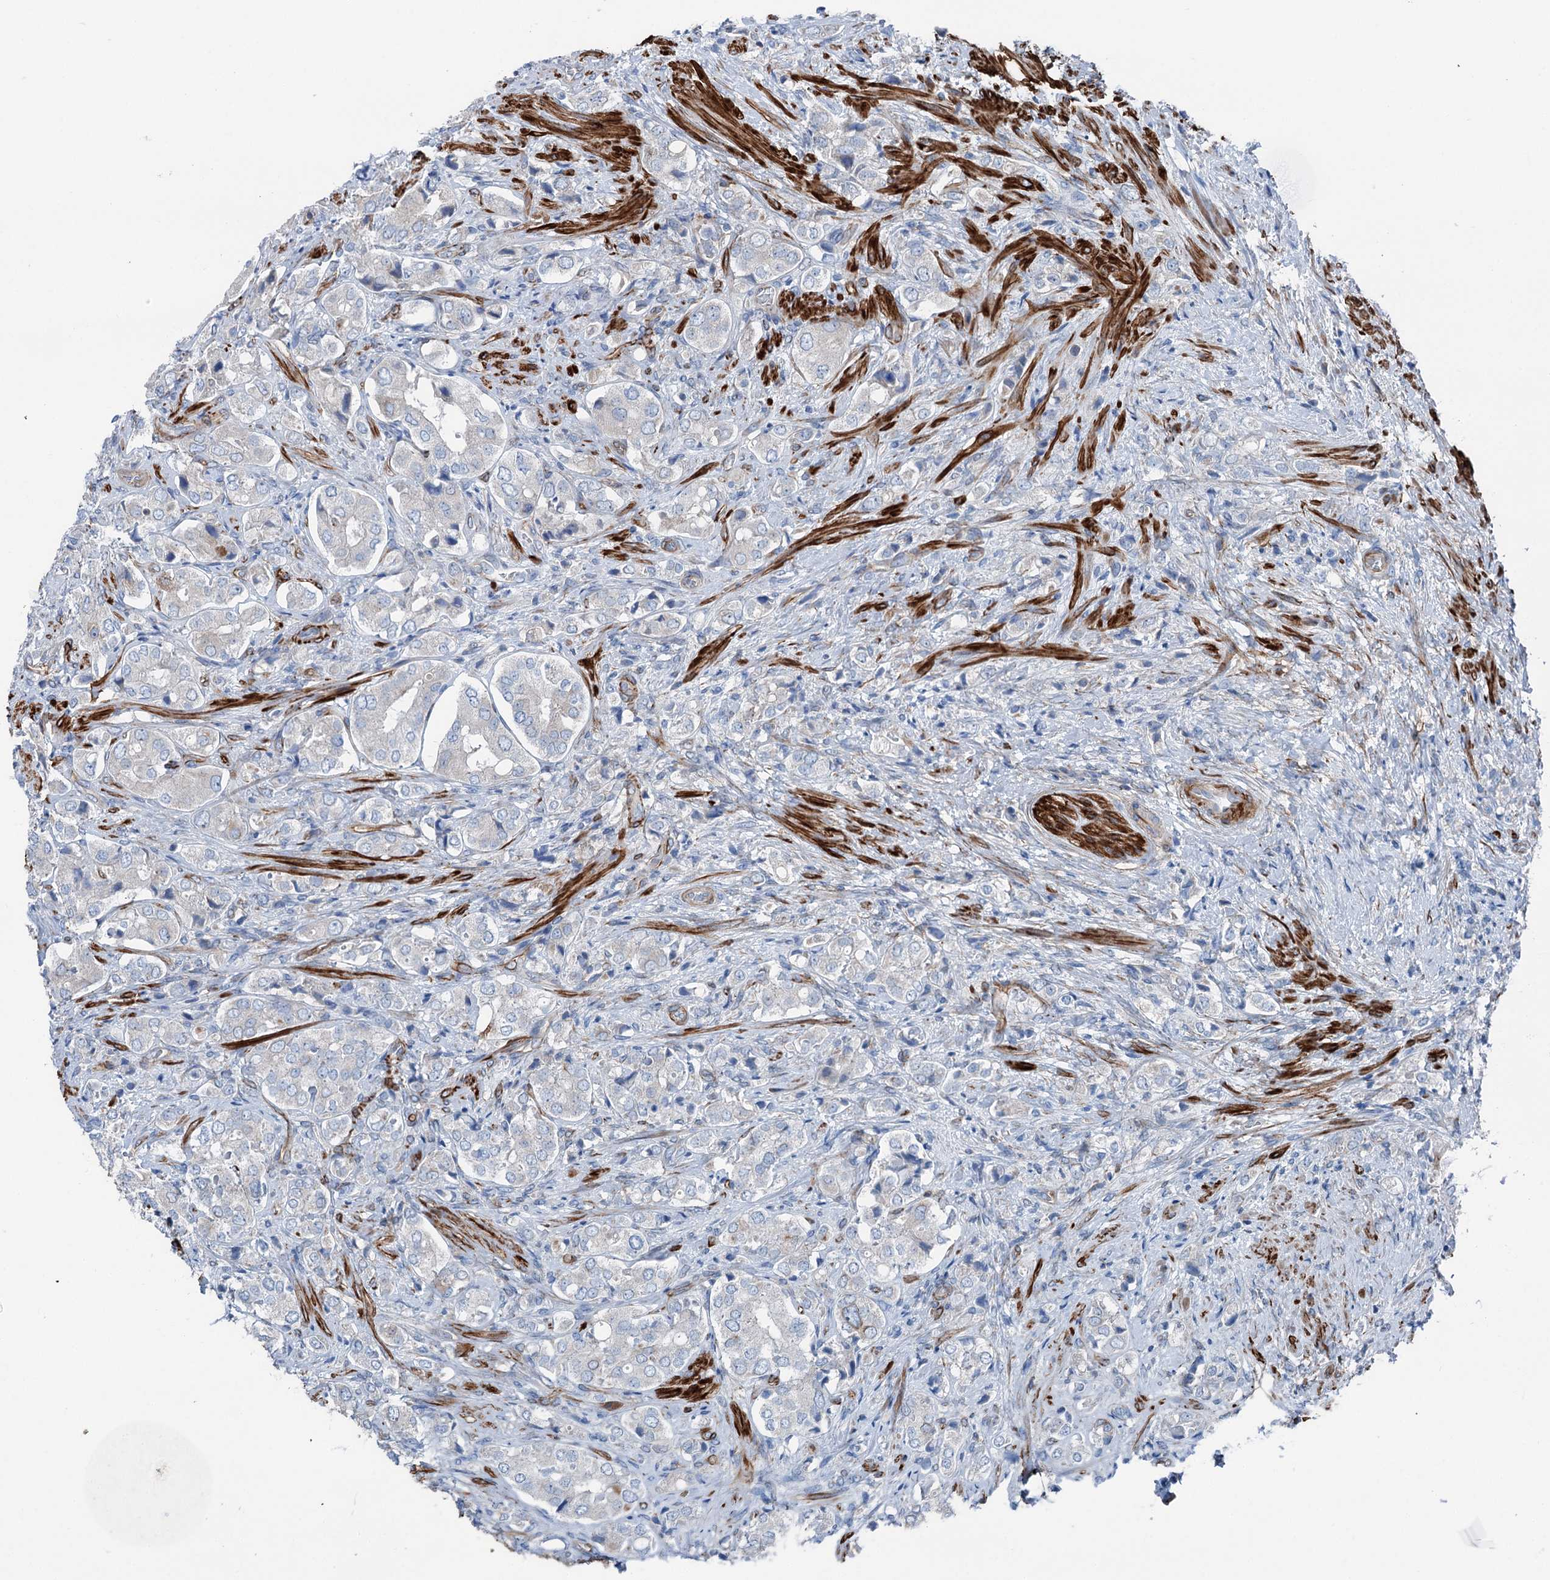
{"staining": {"intensity": "negative", "quantity": "none", "location": "none"}, "tissue": "prostate cancer", "cell_type": "Tumor cells", "image_type": "cancer", "snomed": [{"axis": "morphology", "description": "Adenocarcinoma, High grade"}, {"axis": "topography", "description": "Prostate"}], "caption": "Immunohistochemistry of human adenocarcinoma (high-grade) (prostate) reveals no positivity in tumor cells.", "gene": "CALCOCO1", "patient": {"sex": "male", "age": 65}}